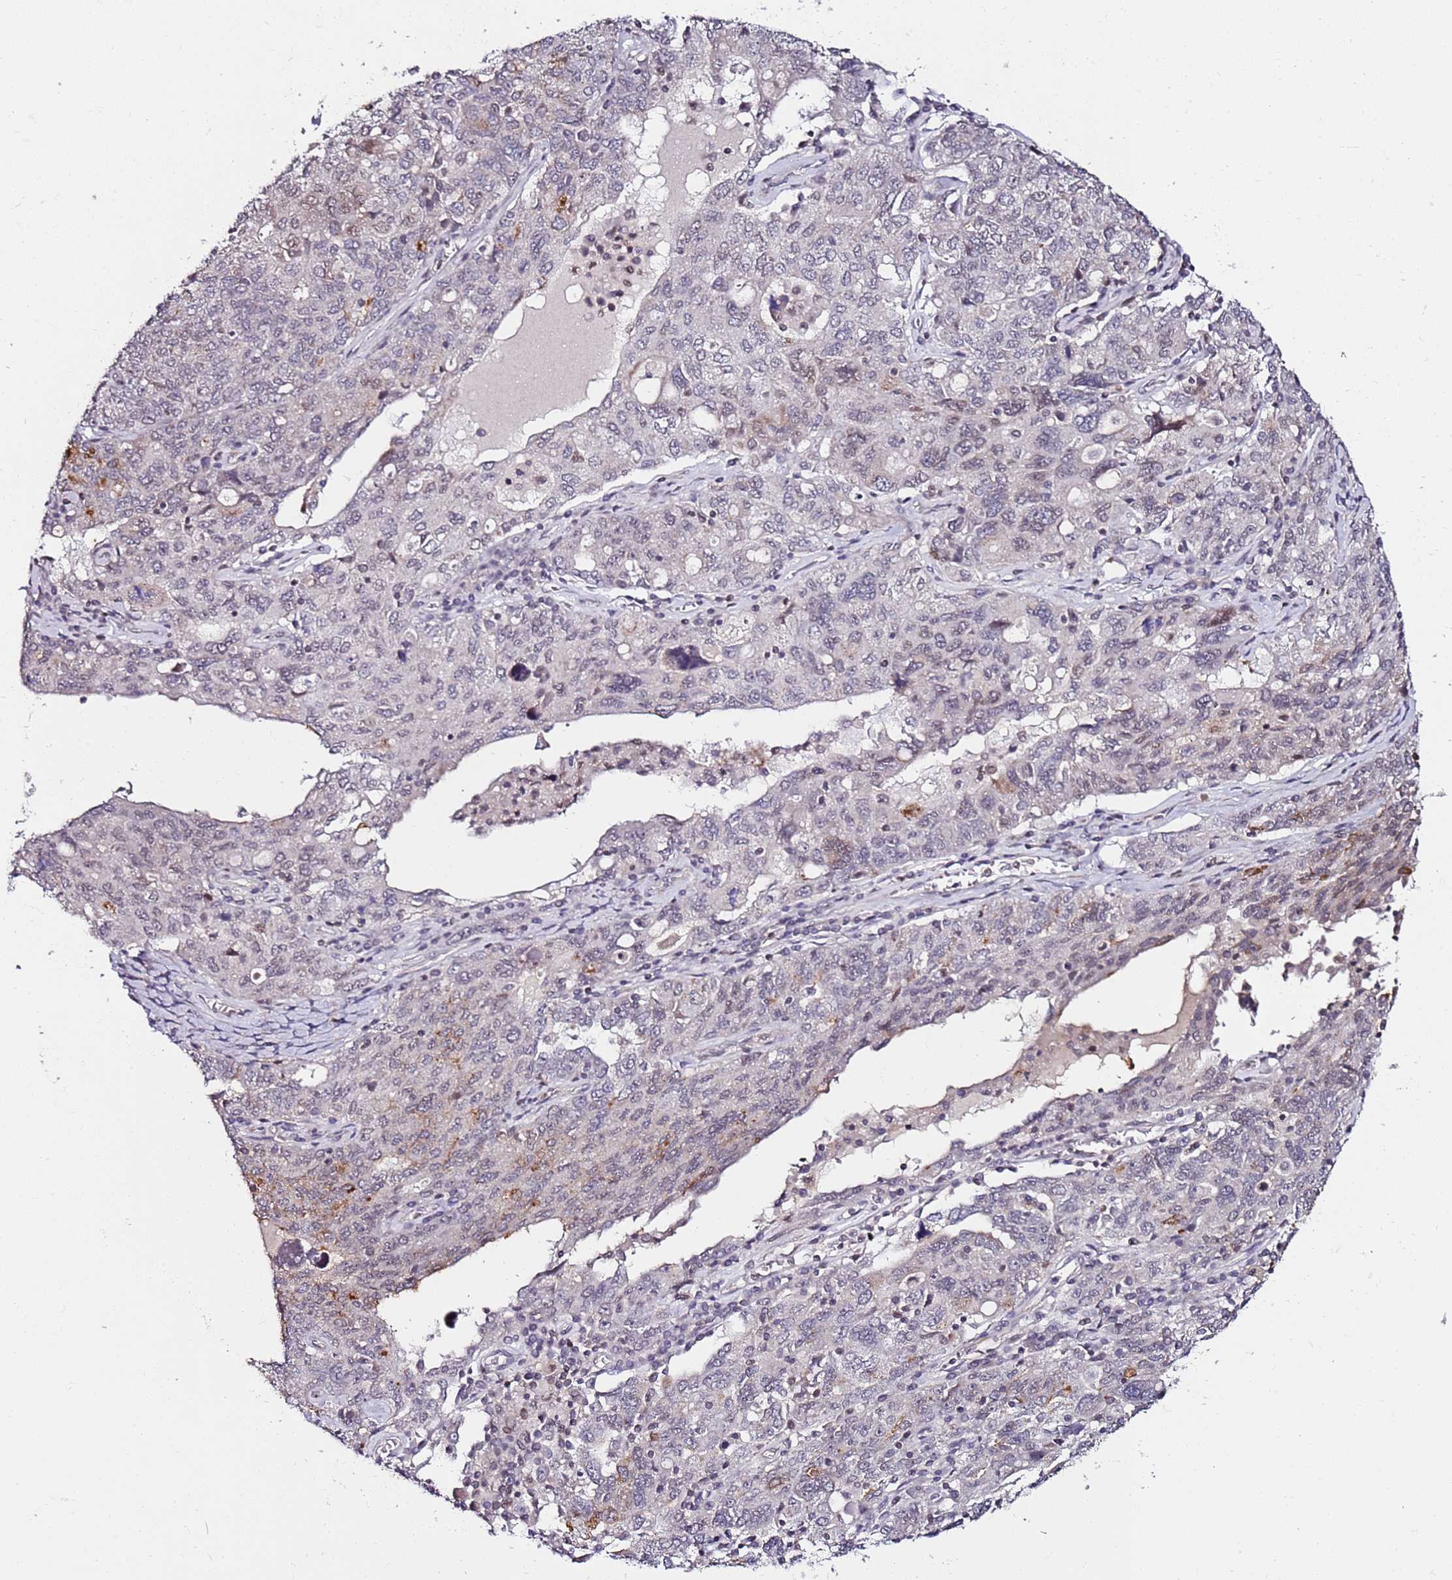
{"staining": {"intensity": "negative", "quantity": "none", "location": "none"}, "tissue": "ovarian cancer", "cell_type": "Tumor cells", "image_type": "cancer", "snomed": [{"axis": "morphology", "description": "Carcinoma, endometroid"}, {"axis": "topography", "description": "Ovary"}], "caption": "Tumor cells are negative for brown protein staining in endometroid carcinoma (ovarian).", "gene": "DUSP28", "patient": {"sex": "female", "age": 62}}